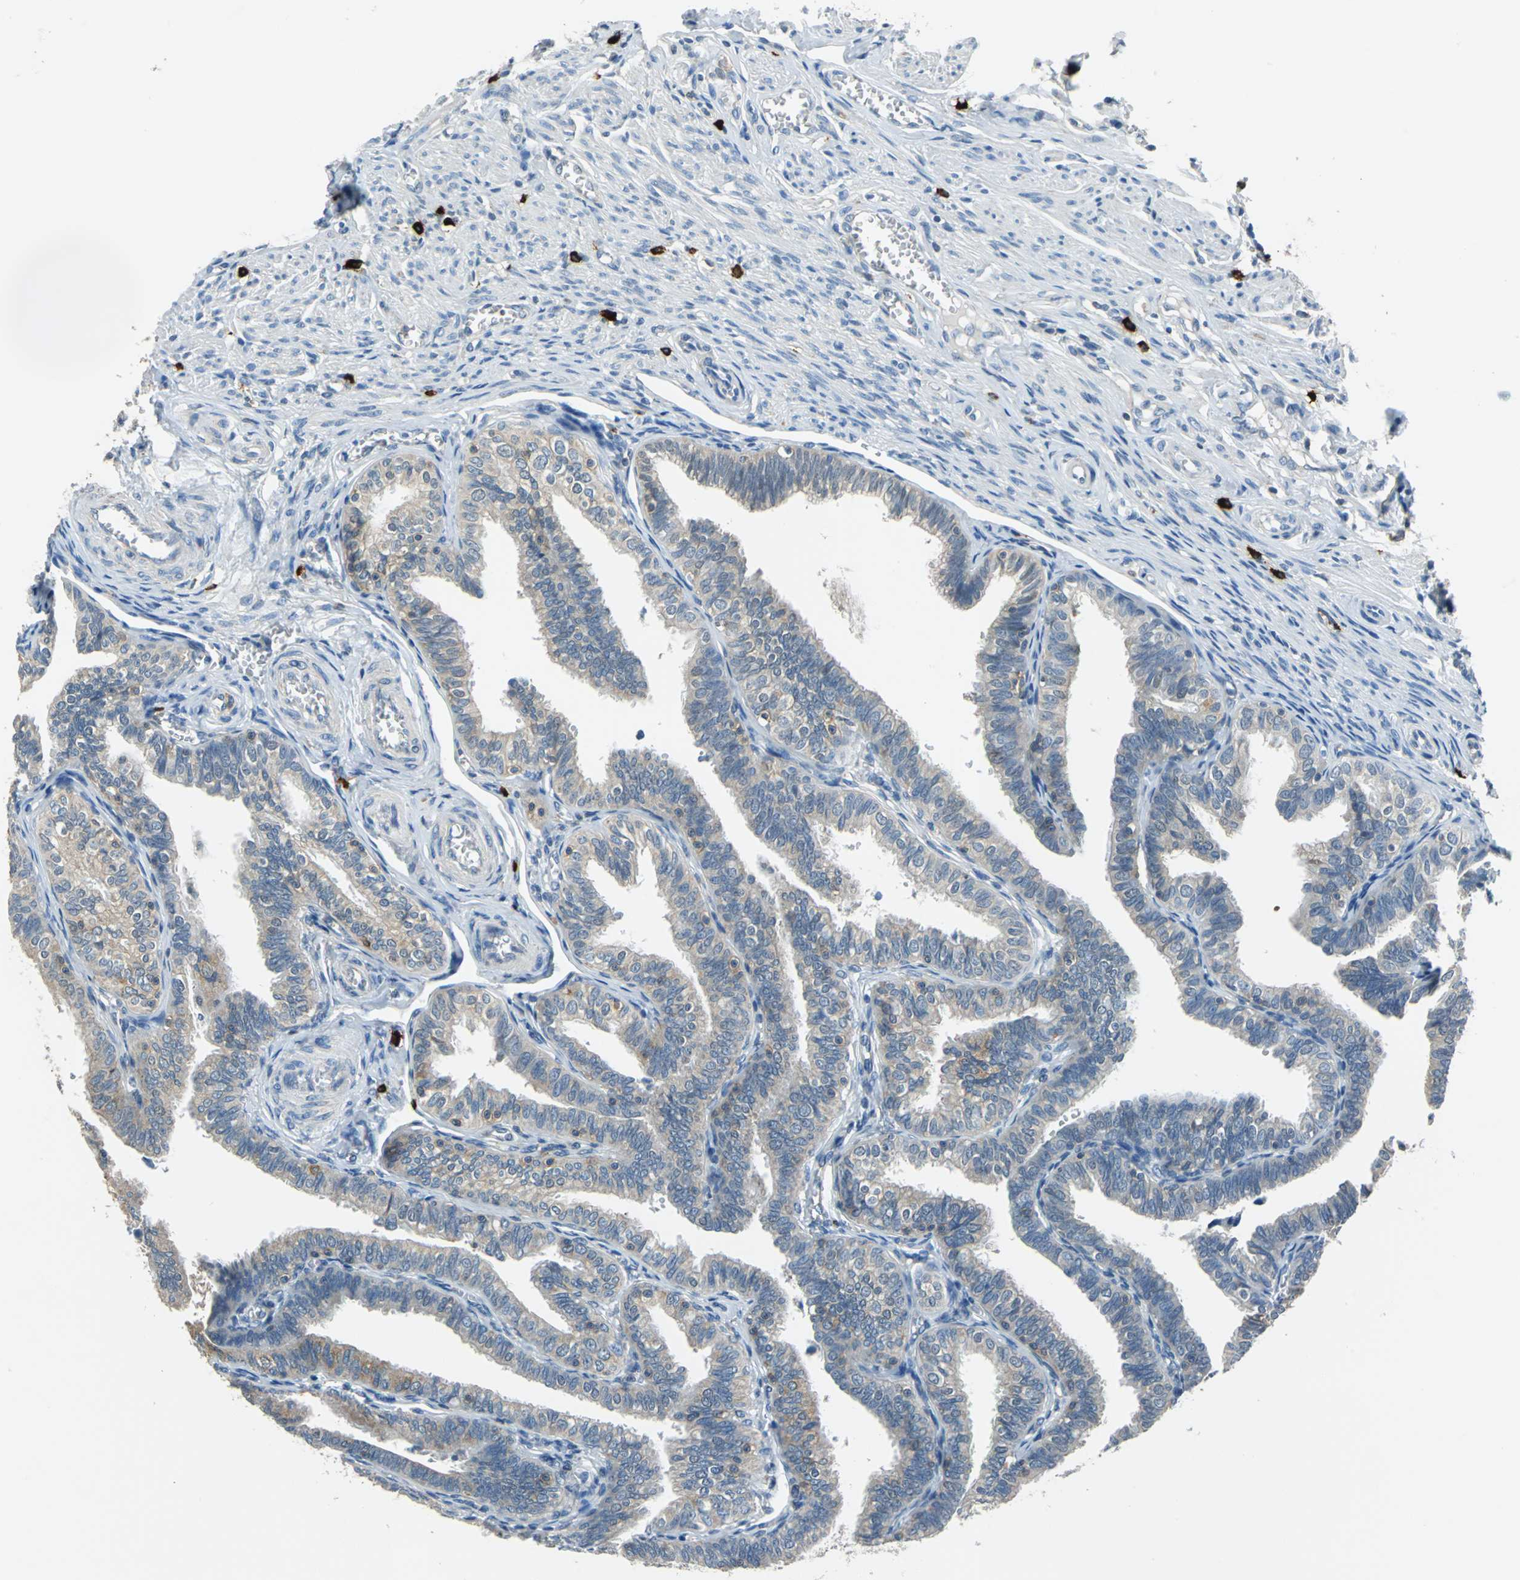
{"staining": {"intensity": "weak", "quantity": "<25%", "location": "cytoplasmic/membranous"}, "tissue": "fallopian tube", "cell_type": "Glandular cells", "image_type": "normal", "snomed": [{"axis": "morphology", "description": "Normal tissue, NOS"}, {"axis": "topography", "description": "Fallopian tube"}], "caption": "This histopathology image is of unremarkable fallopian tube stained with immunohistochemistry to label a protein in brown with the nuclei are counter-stained blue. There is no staining in glandular cells. (Stains: DAB (3,3'-diaminobenzidine) IHC with hematoxylin counter stain, Microscopy: brightfield microscopy at high magnification).", "gene": "CPA3", "patient": {"sex": "female", "age": 46}}